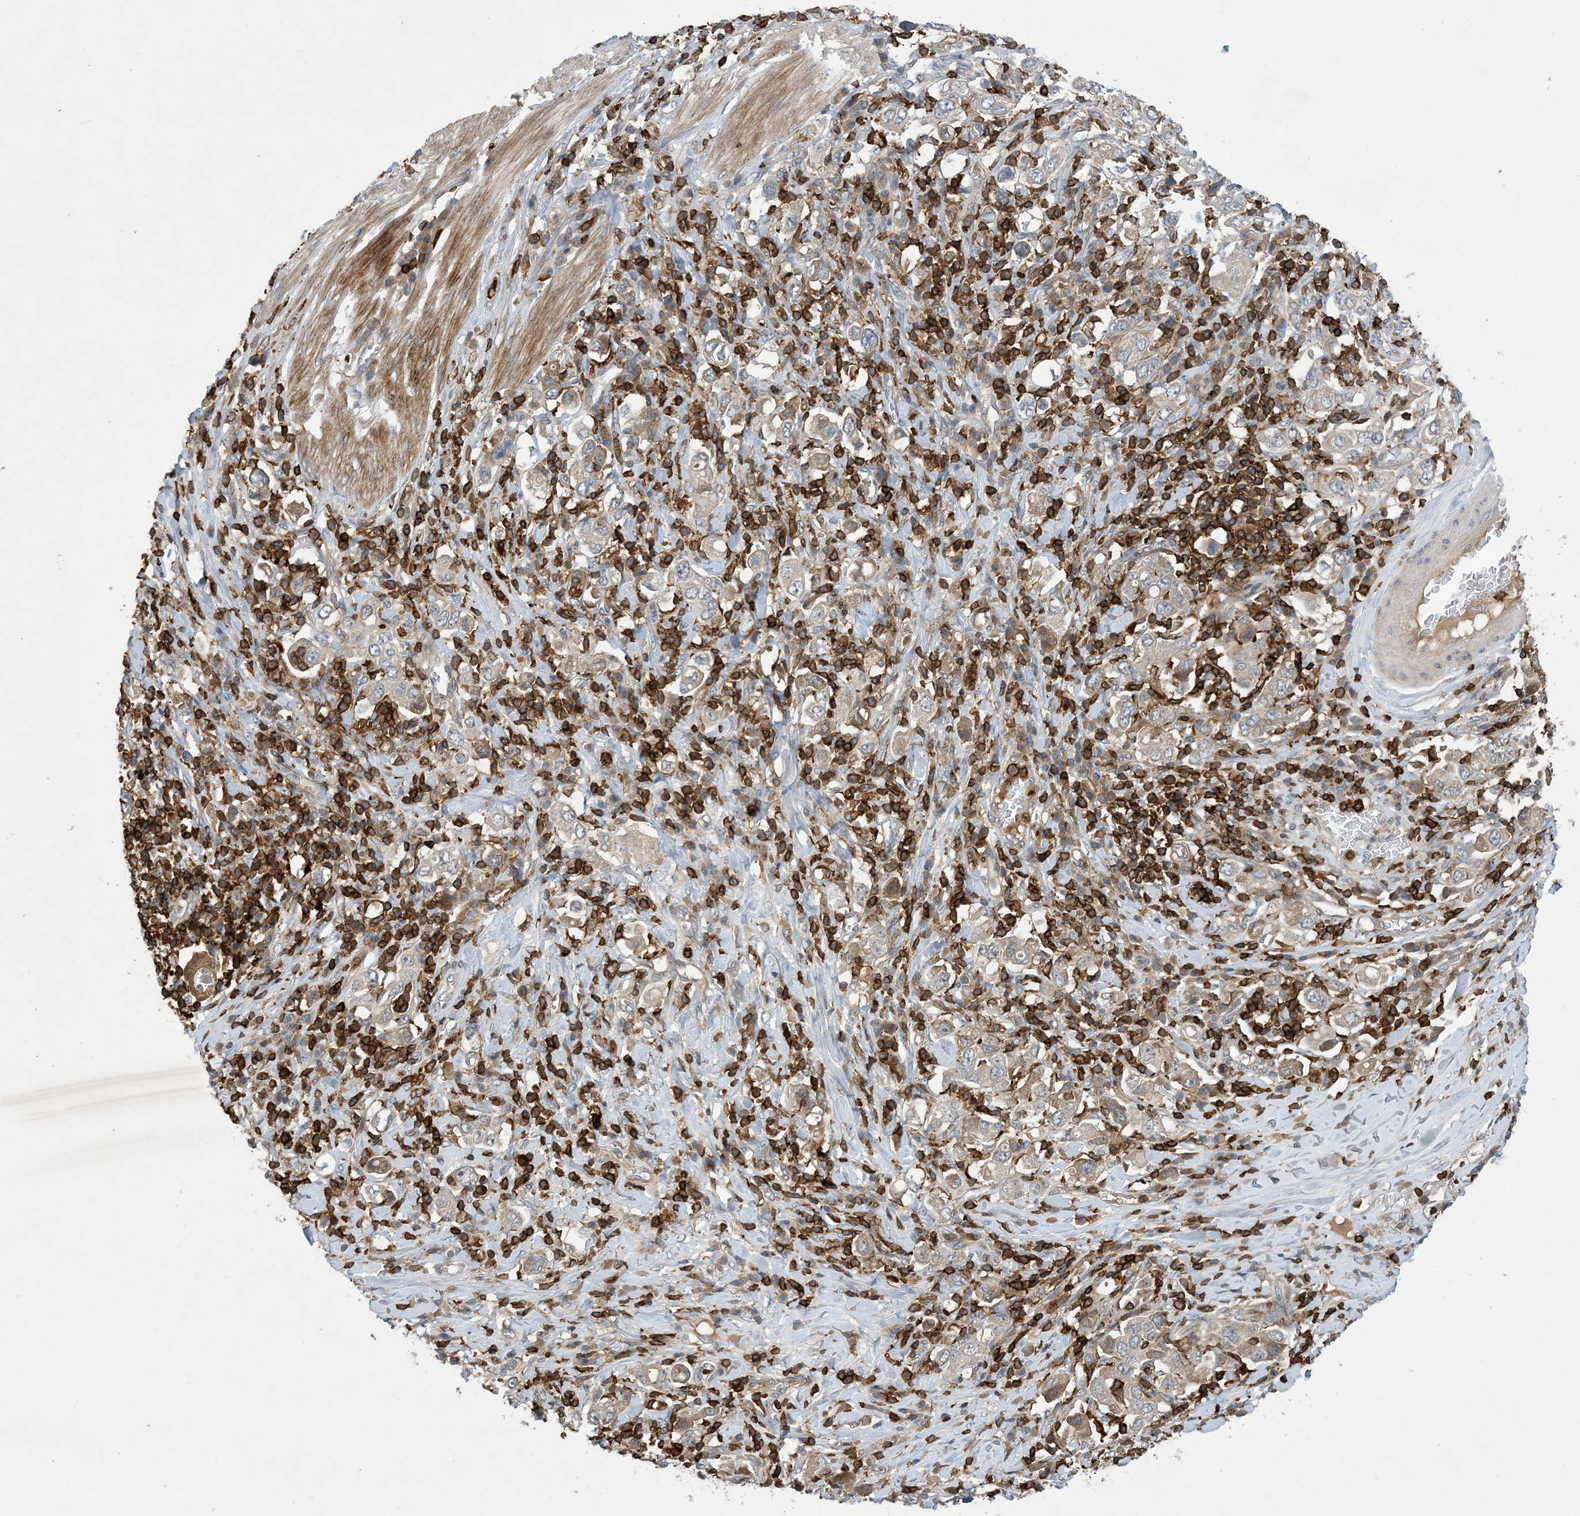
{"staining": {"intensity": "weak", "quantity": "25%-75%", "location": "cytoplasmic/membranous"}, "tissue": "stomach cancer", "cell_type": "Tumor cells", "image_type": "cancer", "snomed": [{"axis": "morphology", "description": "Adenocarcinoma, NOS"}, {"axis": "topography", "description": "Stomach, upper"}], "caption": "This image demonstrates adenocarcinoma (stomach) stained with immunohistochemistry (IHC) to label a protein in brown. The cytoplasmic/membranous of tumor cells show weak positivity for the protein. Nuclei are counter-stained blue.", "gene": "AK9", "patient": {"sex": "male", "age": 62}}